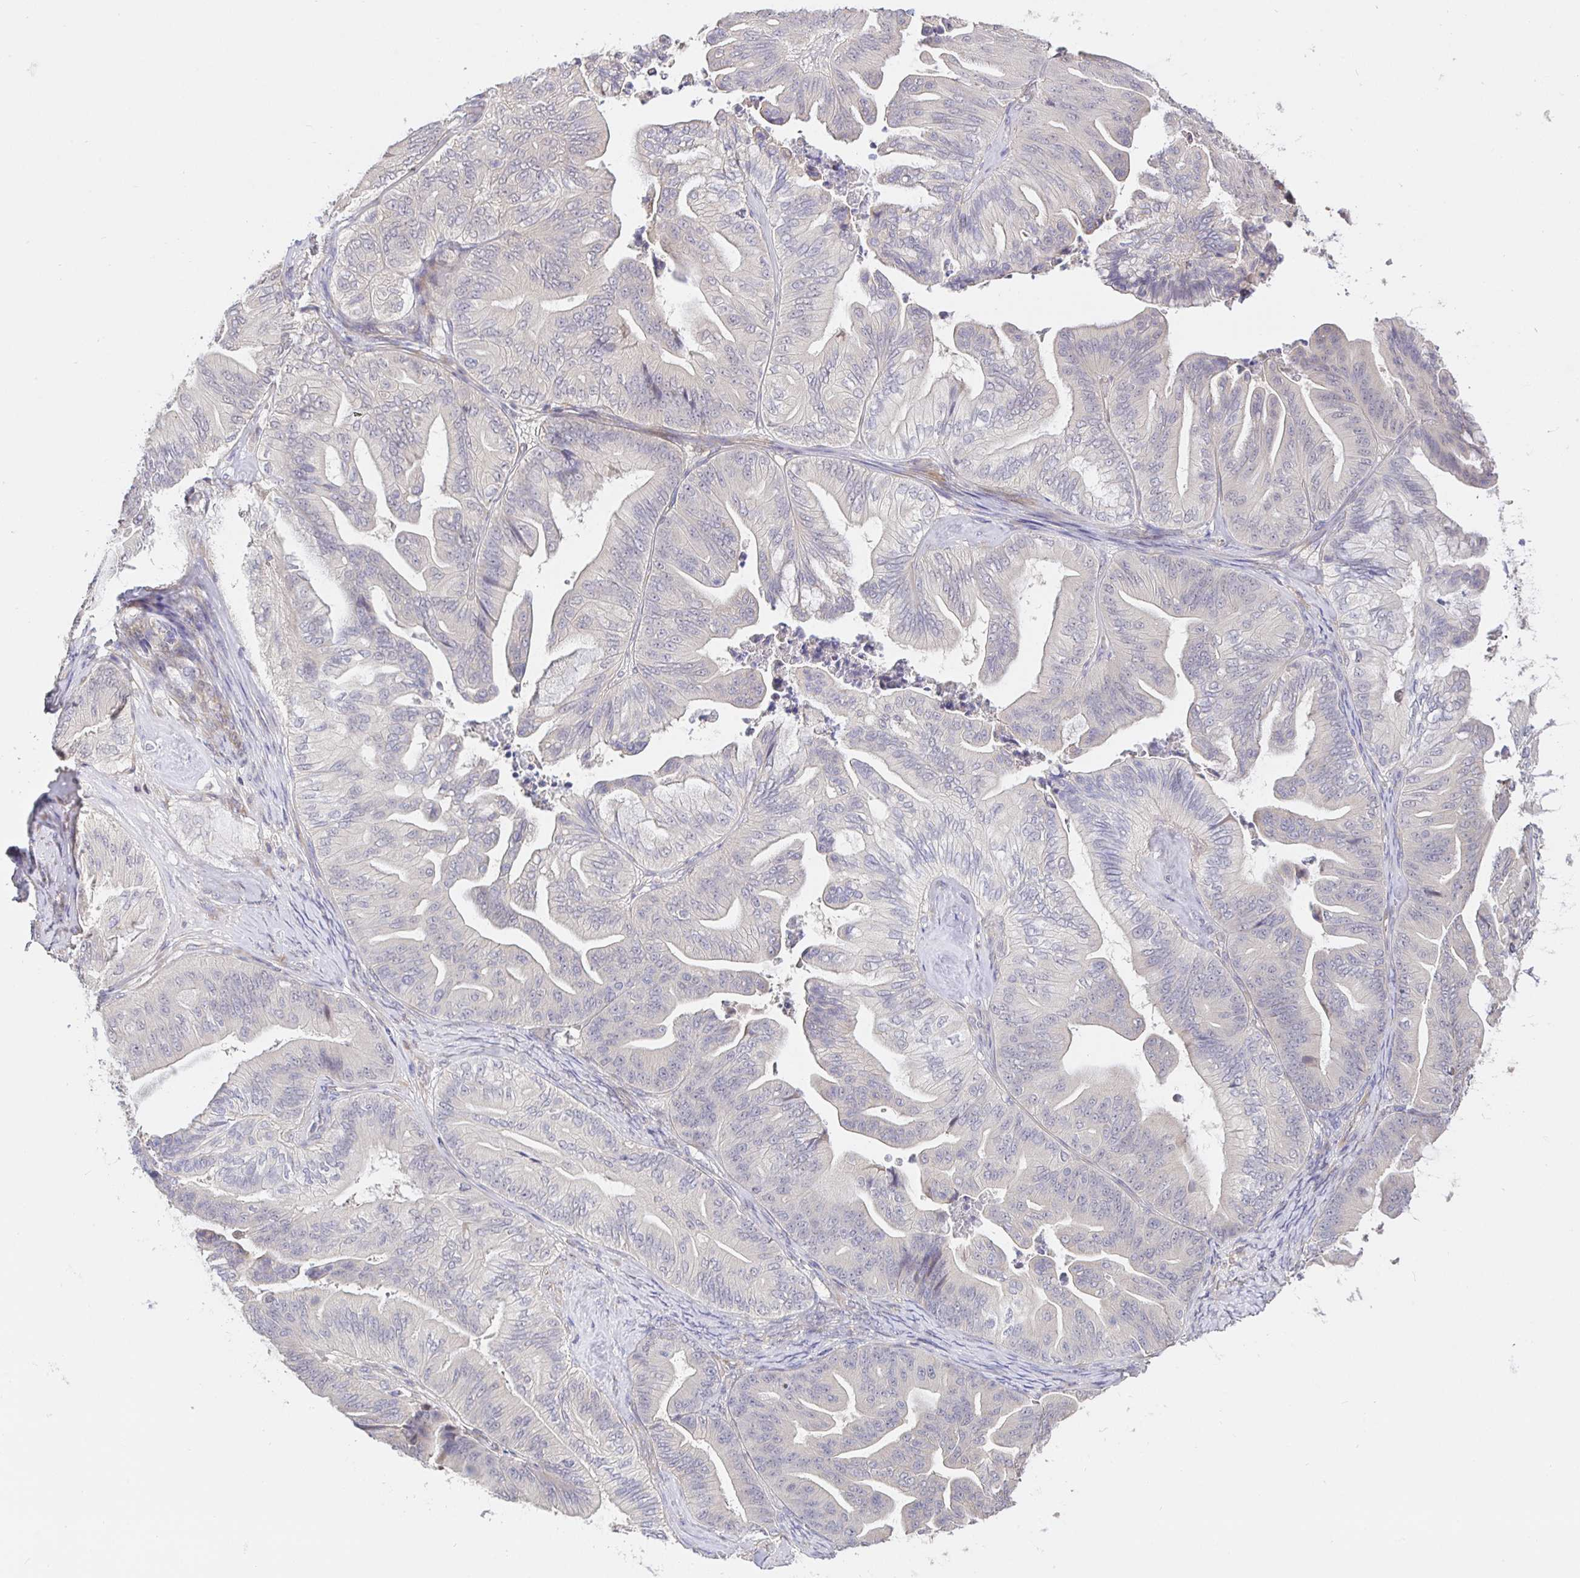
{"staining": {"intensity": "negative", "quantity": "none", "location": "none"}, "tissue": "ovarian cancer", "cell_type": "Tumor cells", "image_type": "cancer", "snomed": [{"axis": "morphology", "description": "Cystadenocarcinoma, mucinous, NOS"}, {"axis": "topography", "description": "Ovary"}], "caption": "DAB immunohistochemical staining of human ovarian cancer reveals no significant staining in tumor cells.", "gene": "ZDHHC11", "patient": {"sex": "female", "age": 67}}